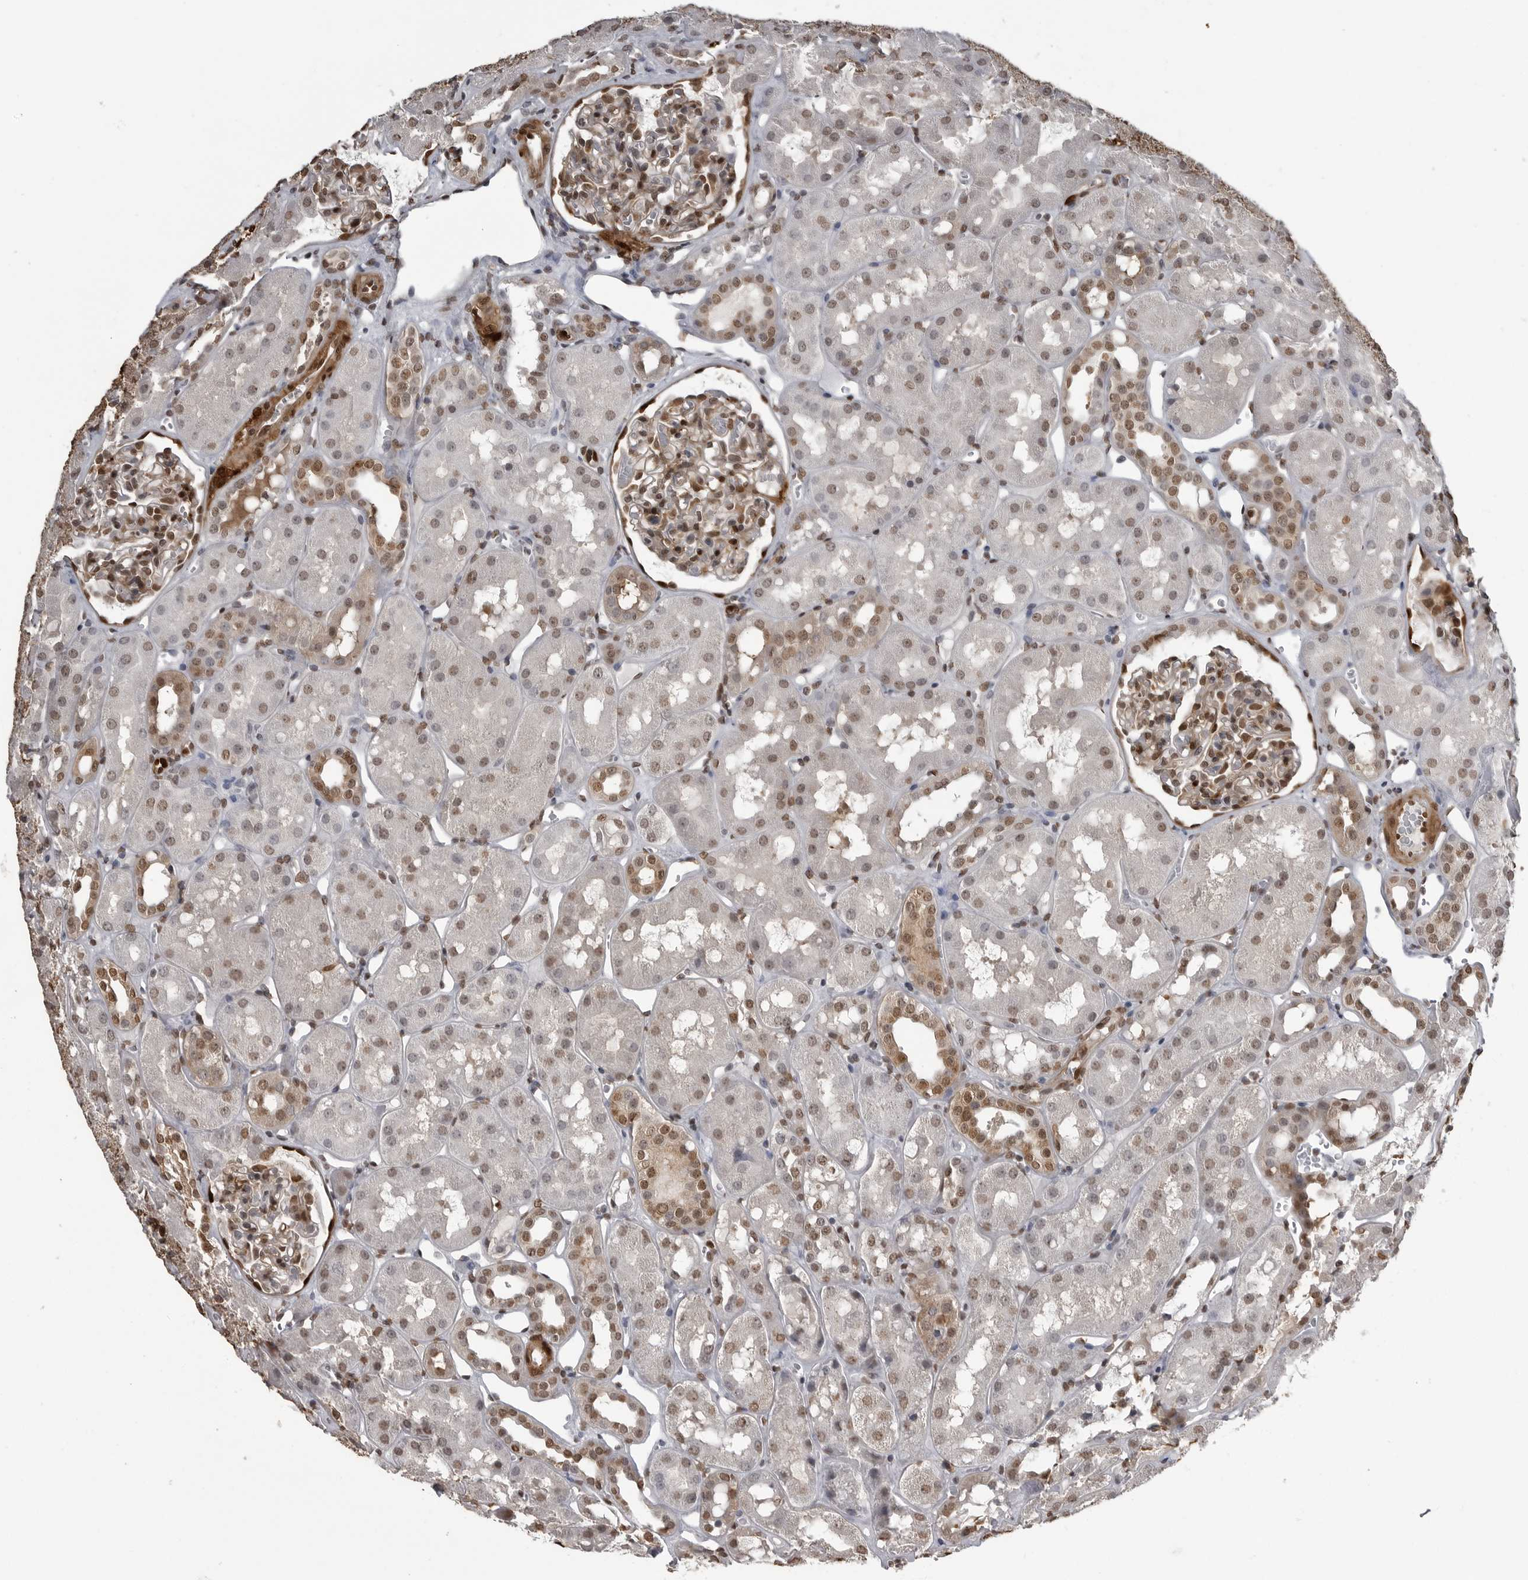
{"staining": {"intensity": "moderate", "quantity": ">75%", "location": "nuclear"}, "tissue": "kidney", "cell_type": "Cells in glomeruli", "image_type": "normal", "snomed": [{"axis": "morphology", "description": "Normal tissue, NOS"}, {"axis": "topography", "description": "Kidney"}], "caption": "High-magnification brightfield microscopy of benign kidney stained with DAB (brown) and counterstained with hematoxylin (blue). cells in glomeruli exhibit moderate nuclear positivity is present in about>75% of cells.", "gene": "SMAD2", "patient": {"sex": "male", "age": 16}}